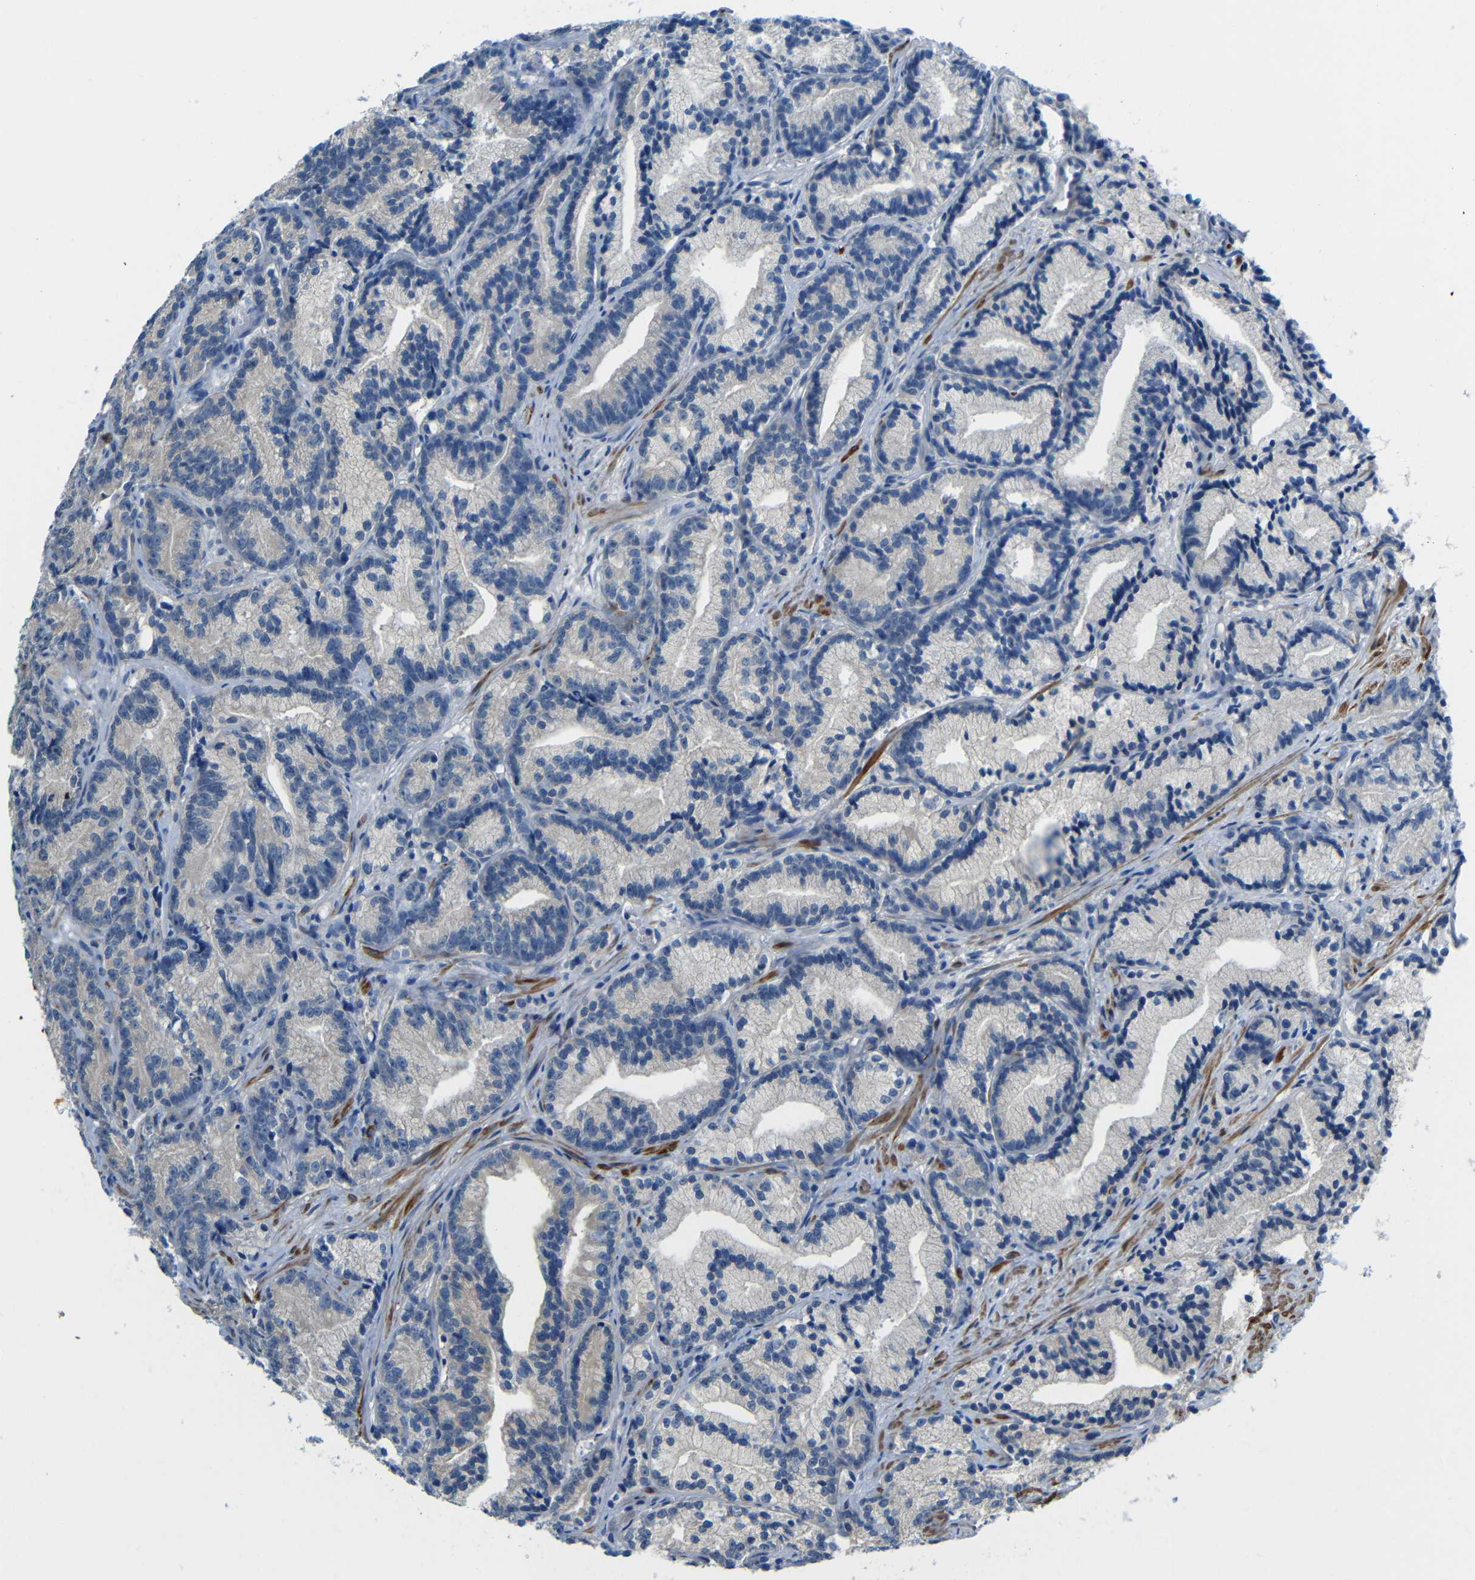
{"staining": {"intensity": "negative", "quantity": "none", "location": "none"}, "tissue": "prostate cancer", "cell_type": "Tumor cells", "image_type": "cancer", "snomed": [{"axis": "morphology", "description": "Adenocarcinoma, Low grade"}, {"axis": "topography", "description": "Prostate"}], "caption": "This micrograph is of prostate cancer (low-grade adenocarcinoma) stained with IHC to label a protein in brown with the nuclei are counter-stained blue. There is no expression in tumor cells.", "gene": "NEGR1", "patient": {"sex": "male", "age": 89}}